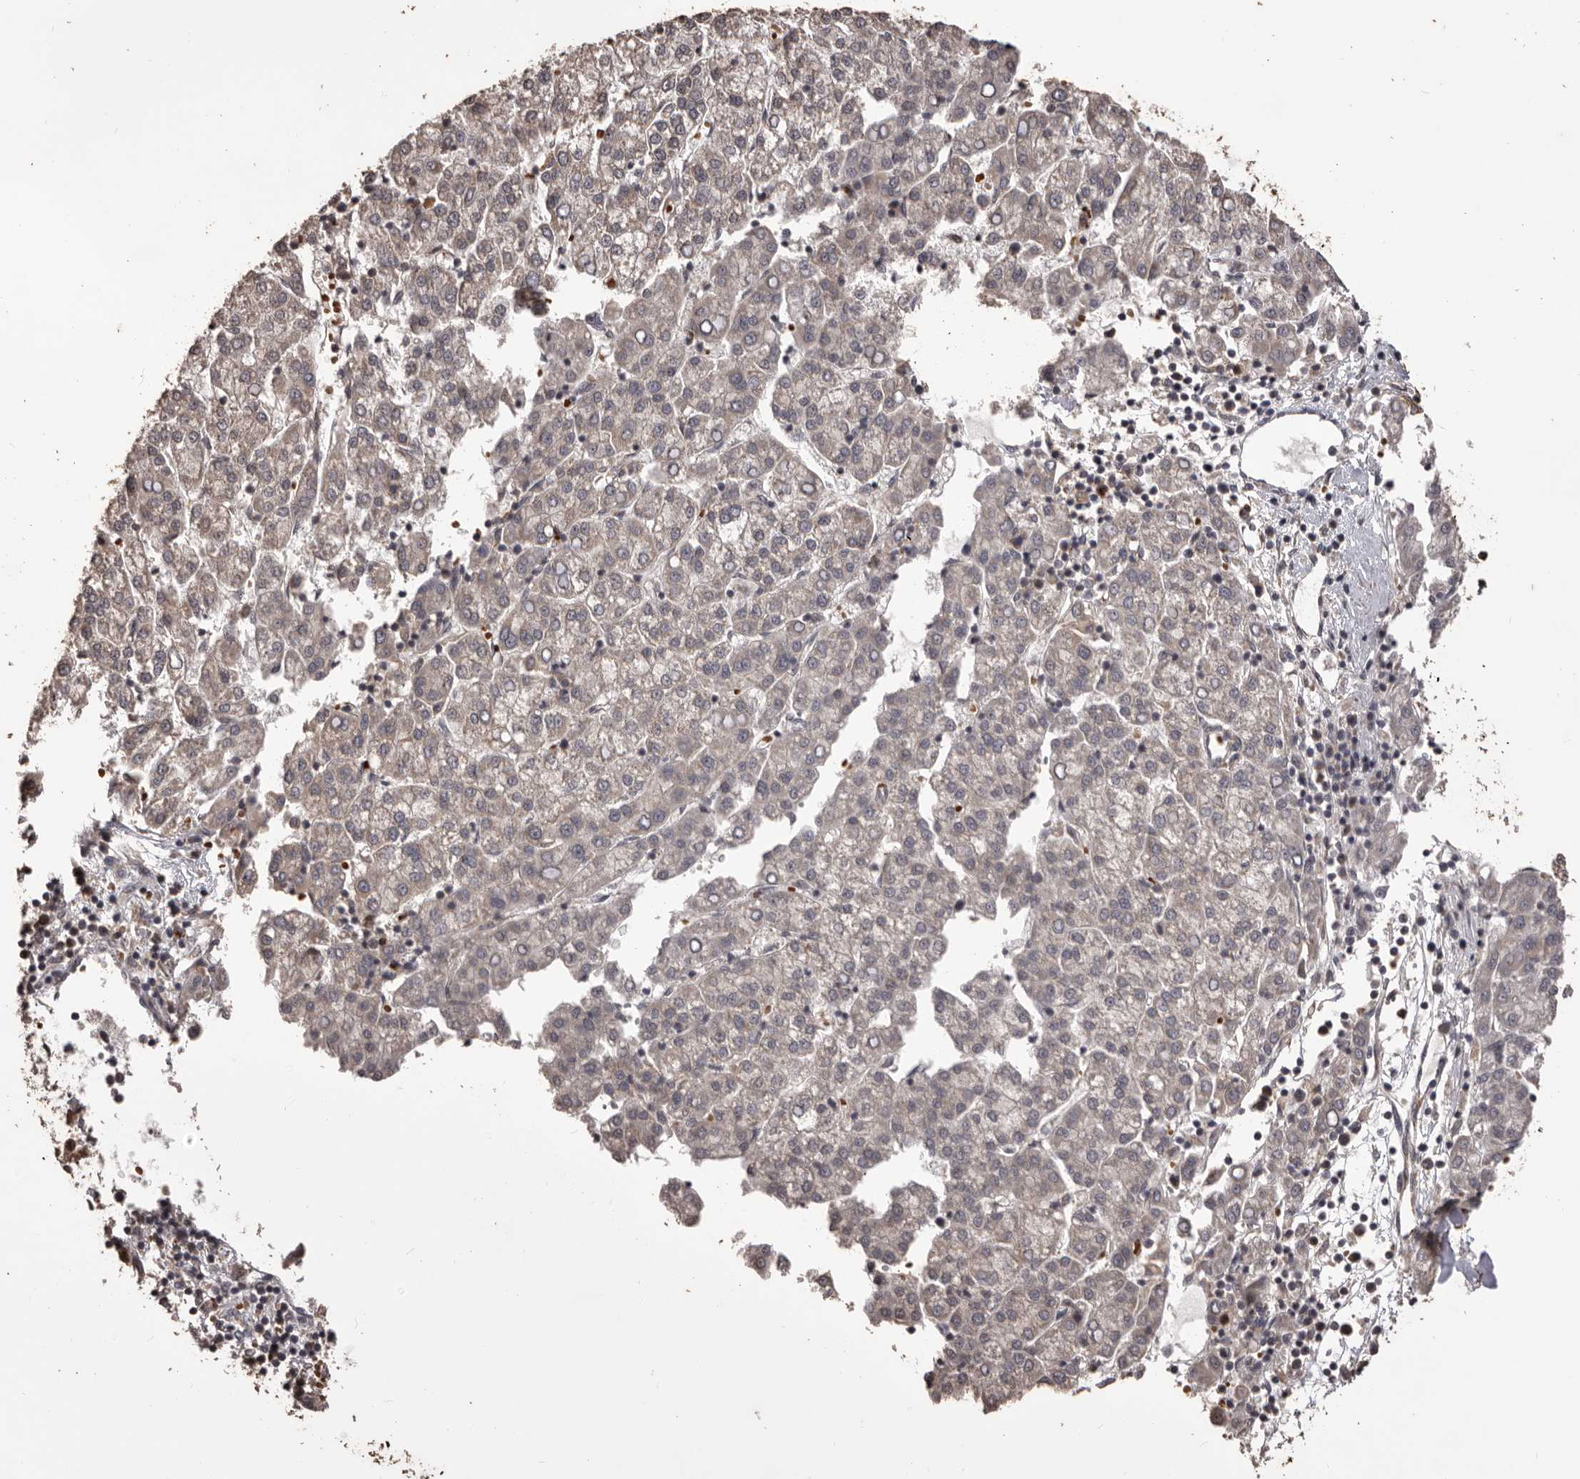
{"staining": {"intensity": "weak", "quantity": "25%-75%", "location": "cytoplasmic/membranous"}, "tissue": "liver cancer", "cell_type": "Tumor cells", "image_type": "cancer", "snomed": [{"axis": "morphology", "description": "Carcinoma, Hepatocellular, NOS"}, {"axis": "topography", "description": "Liver"}], "caption": "Liver cancer stained with a brown dye demonstrates weak cytoplasmic/membranous positive staining in about 25%-75% of tumor cells.", "gene": "QRSL1", "patient": {"sex": "female", "age": 58}}